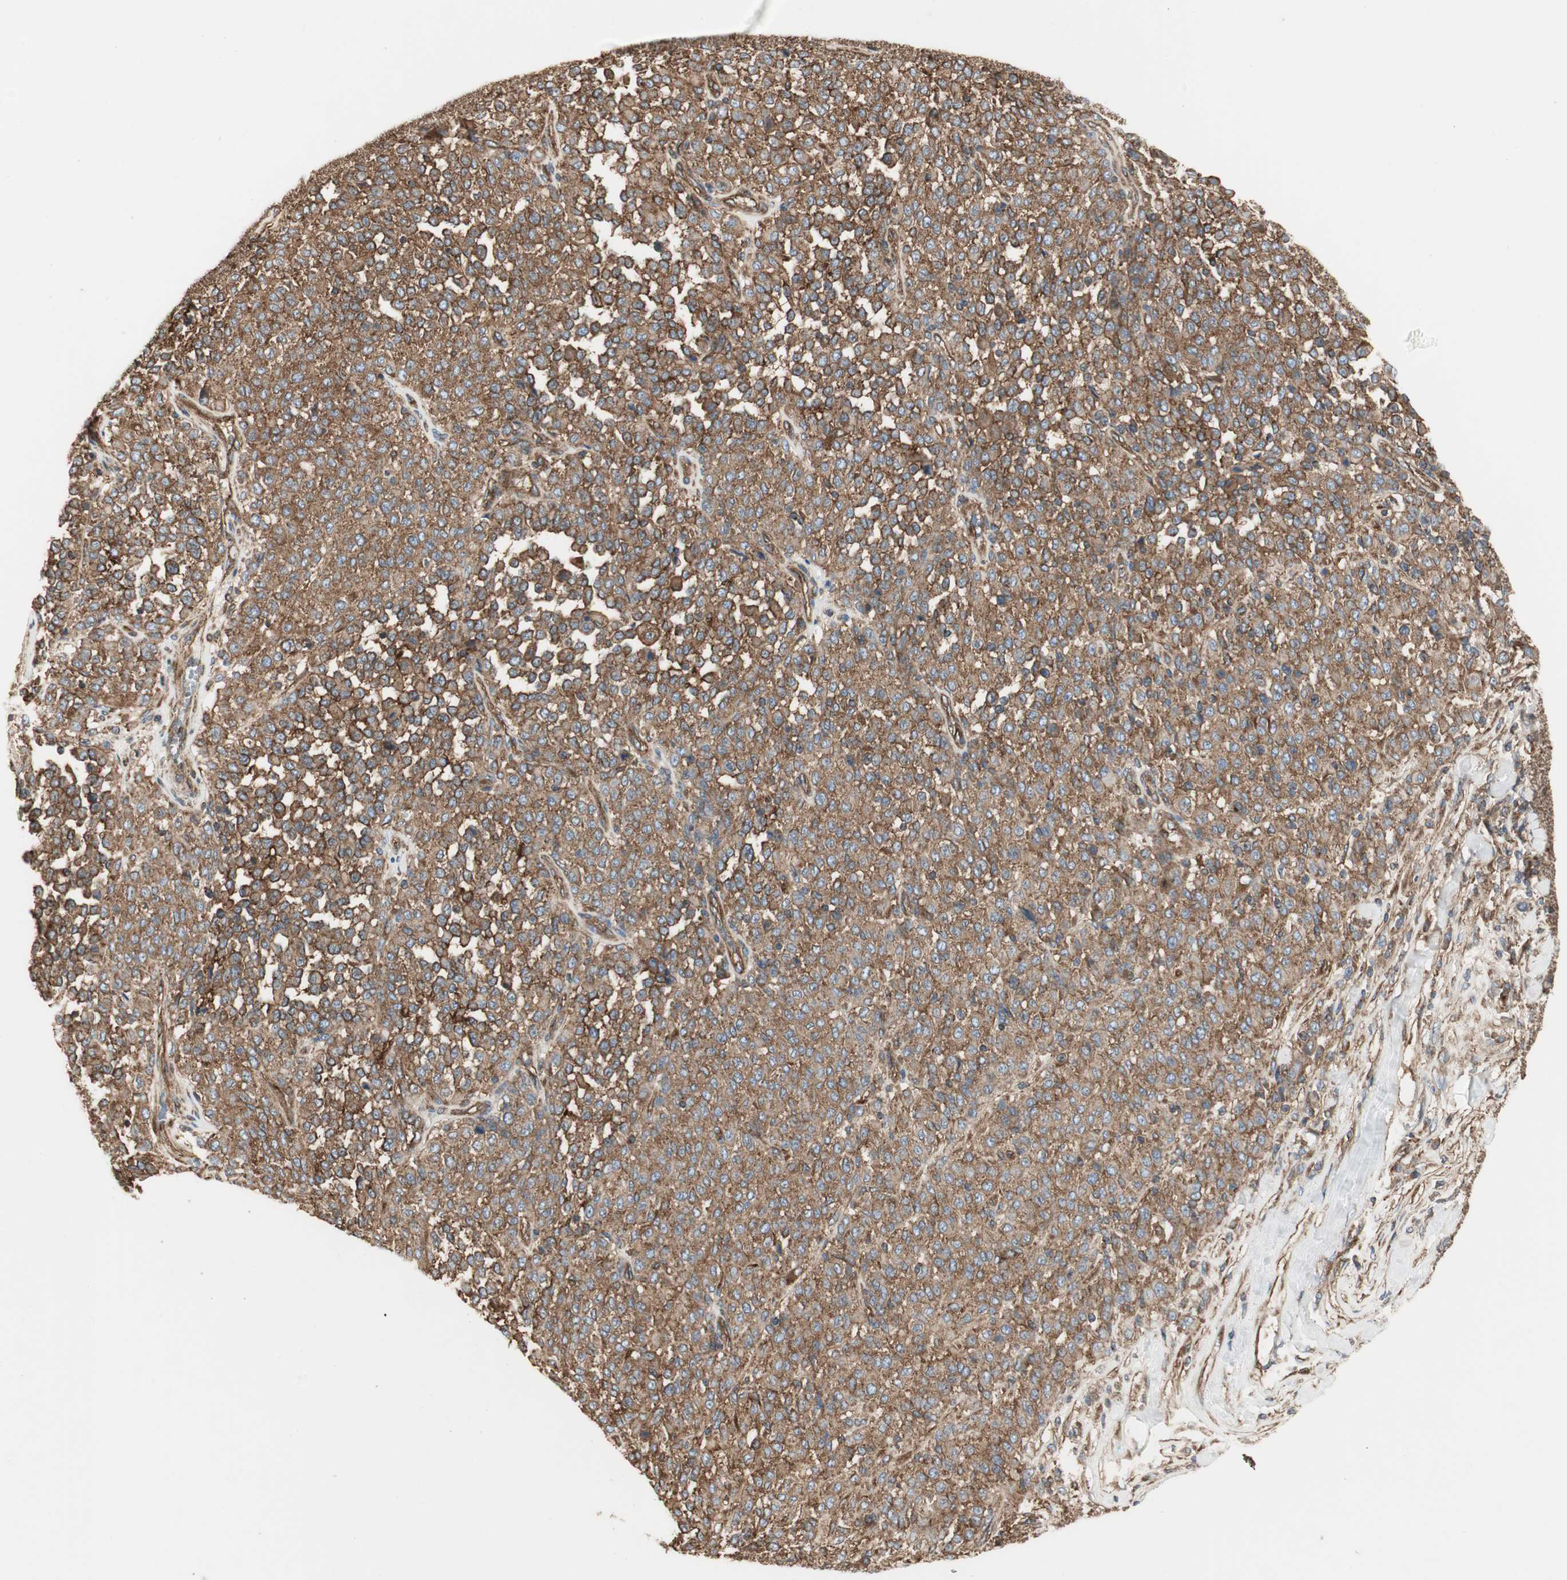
{"staining": {"intensity": "strong", "quantity": ">75%", "location": "cytoplasmic/membranous"}, "tissue": "melanoma", "cell_type": "Tumor cells", "image_type": "cancer", "snomed": [{"axis": "morphology", "description": "Malignant melanoma, Metastatic site"}, {"axis": "topography", "description": "Pancreas"}], "caption": "Immunohistochemical staining of melanoma exhibits high levels of strong cytoplasmic/membranous protein expression in about >75% of tumor cells.", "gene": "H6PD", "patient": {"sex": "female", "age": 30}}